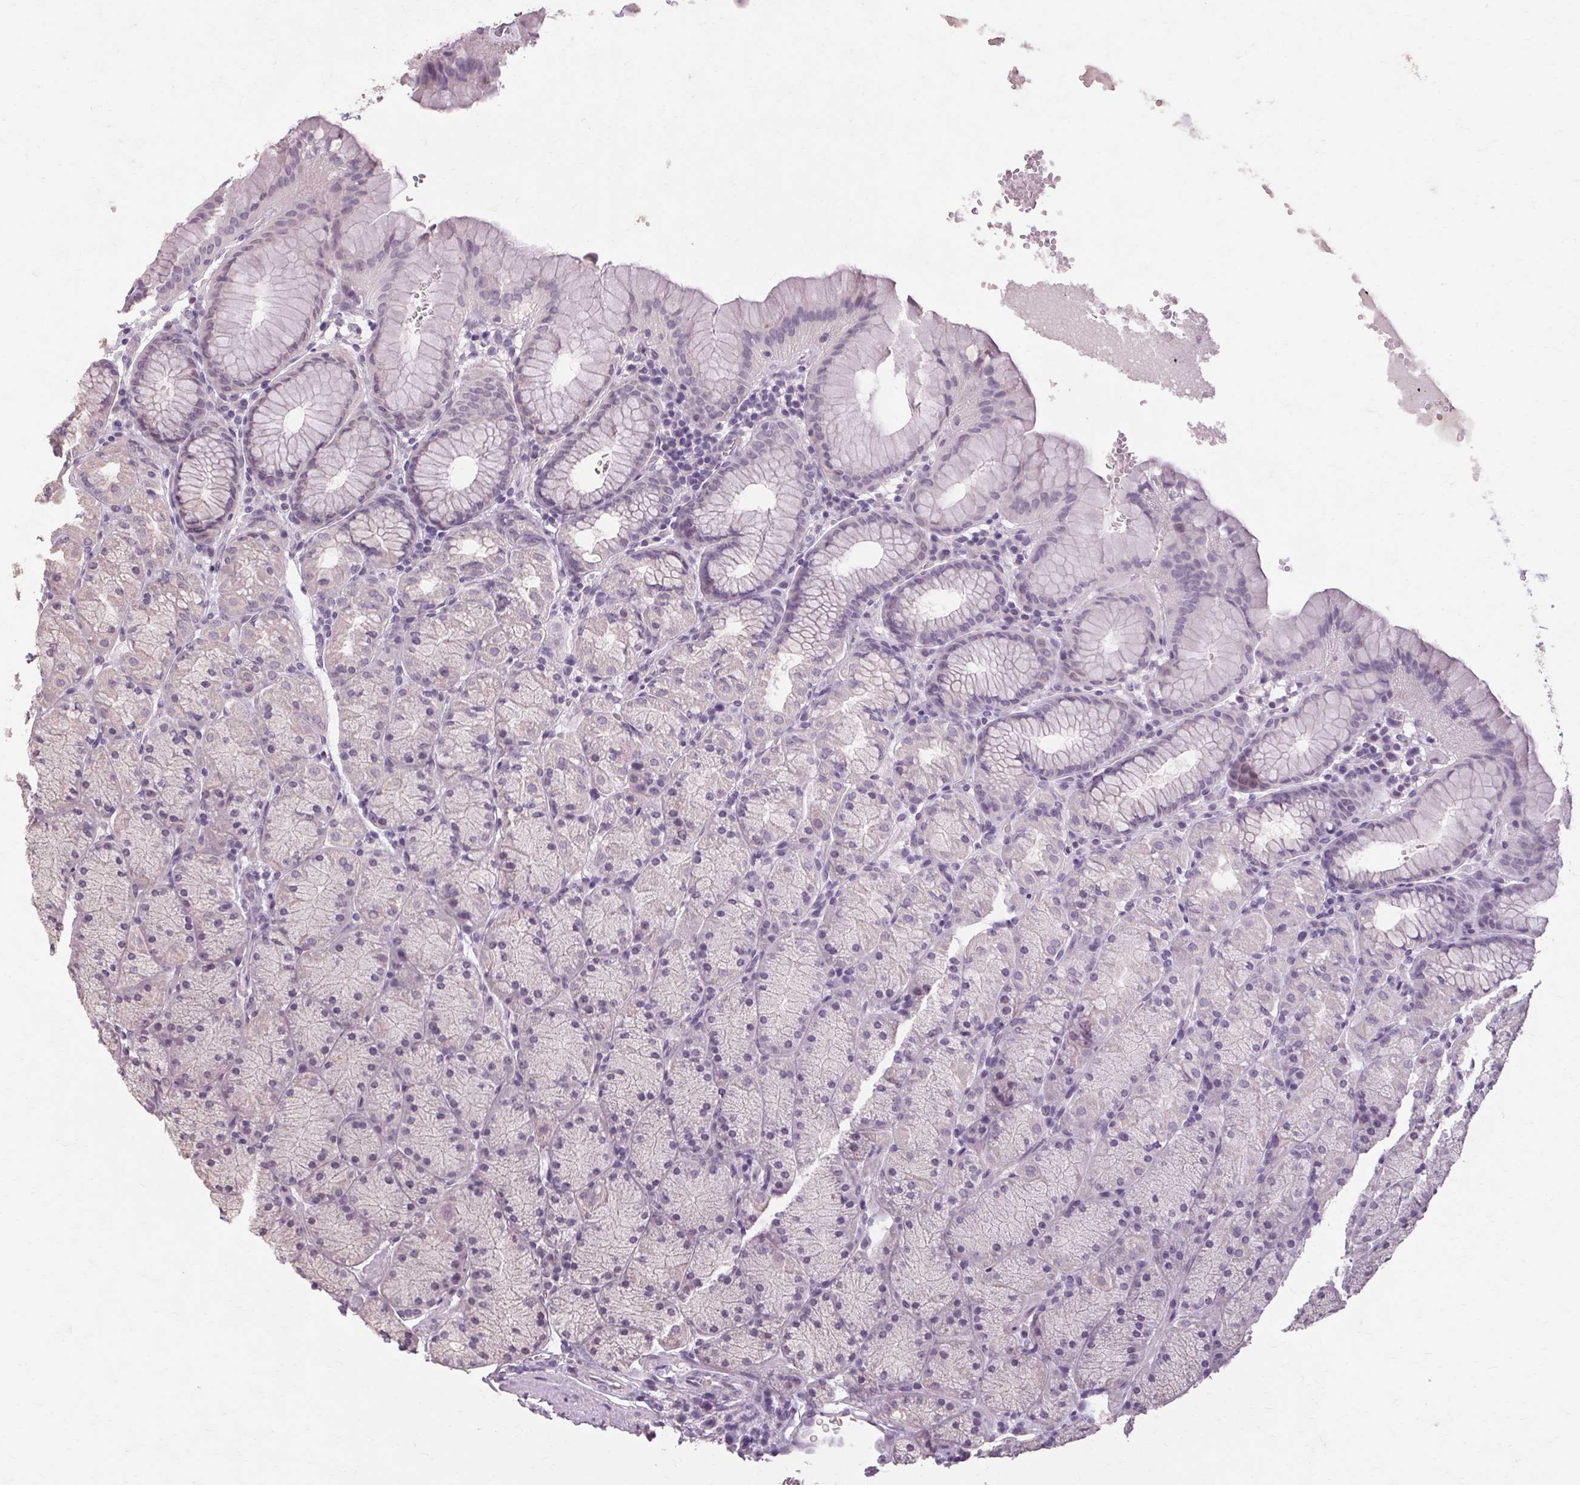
{"staining": {"intensity": "negative", "quantity": "none", "location": "none"}, "tissue": "stomach", "cell_type": "Glandular cells", "image_type": "normal", "snomed": [{"axis": "morphology", "description": "Normal tissue, NOS"}, {"axis": "topography", "description": "Stomach, upper"}, {"axis": "topography", "description": "Stomach"}], "caption": "High power microscopy micrograph of an immunohistochemistry photomicrograph of normal stomach, revealing no significant positivity in glandular cells. Nuclei are stained in blue.", "gene": "POMC", "patient": {"sex": "male", "age": 76}}